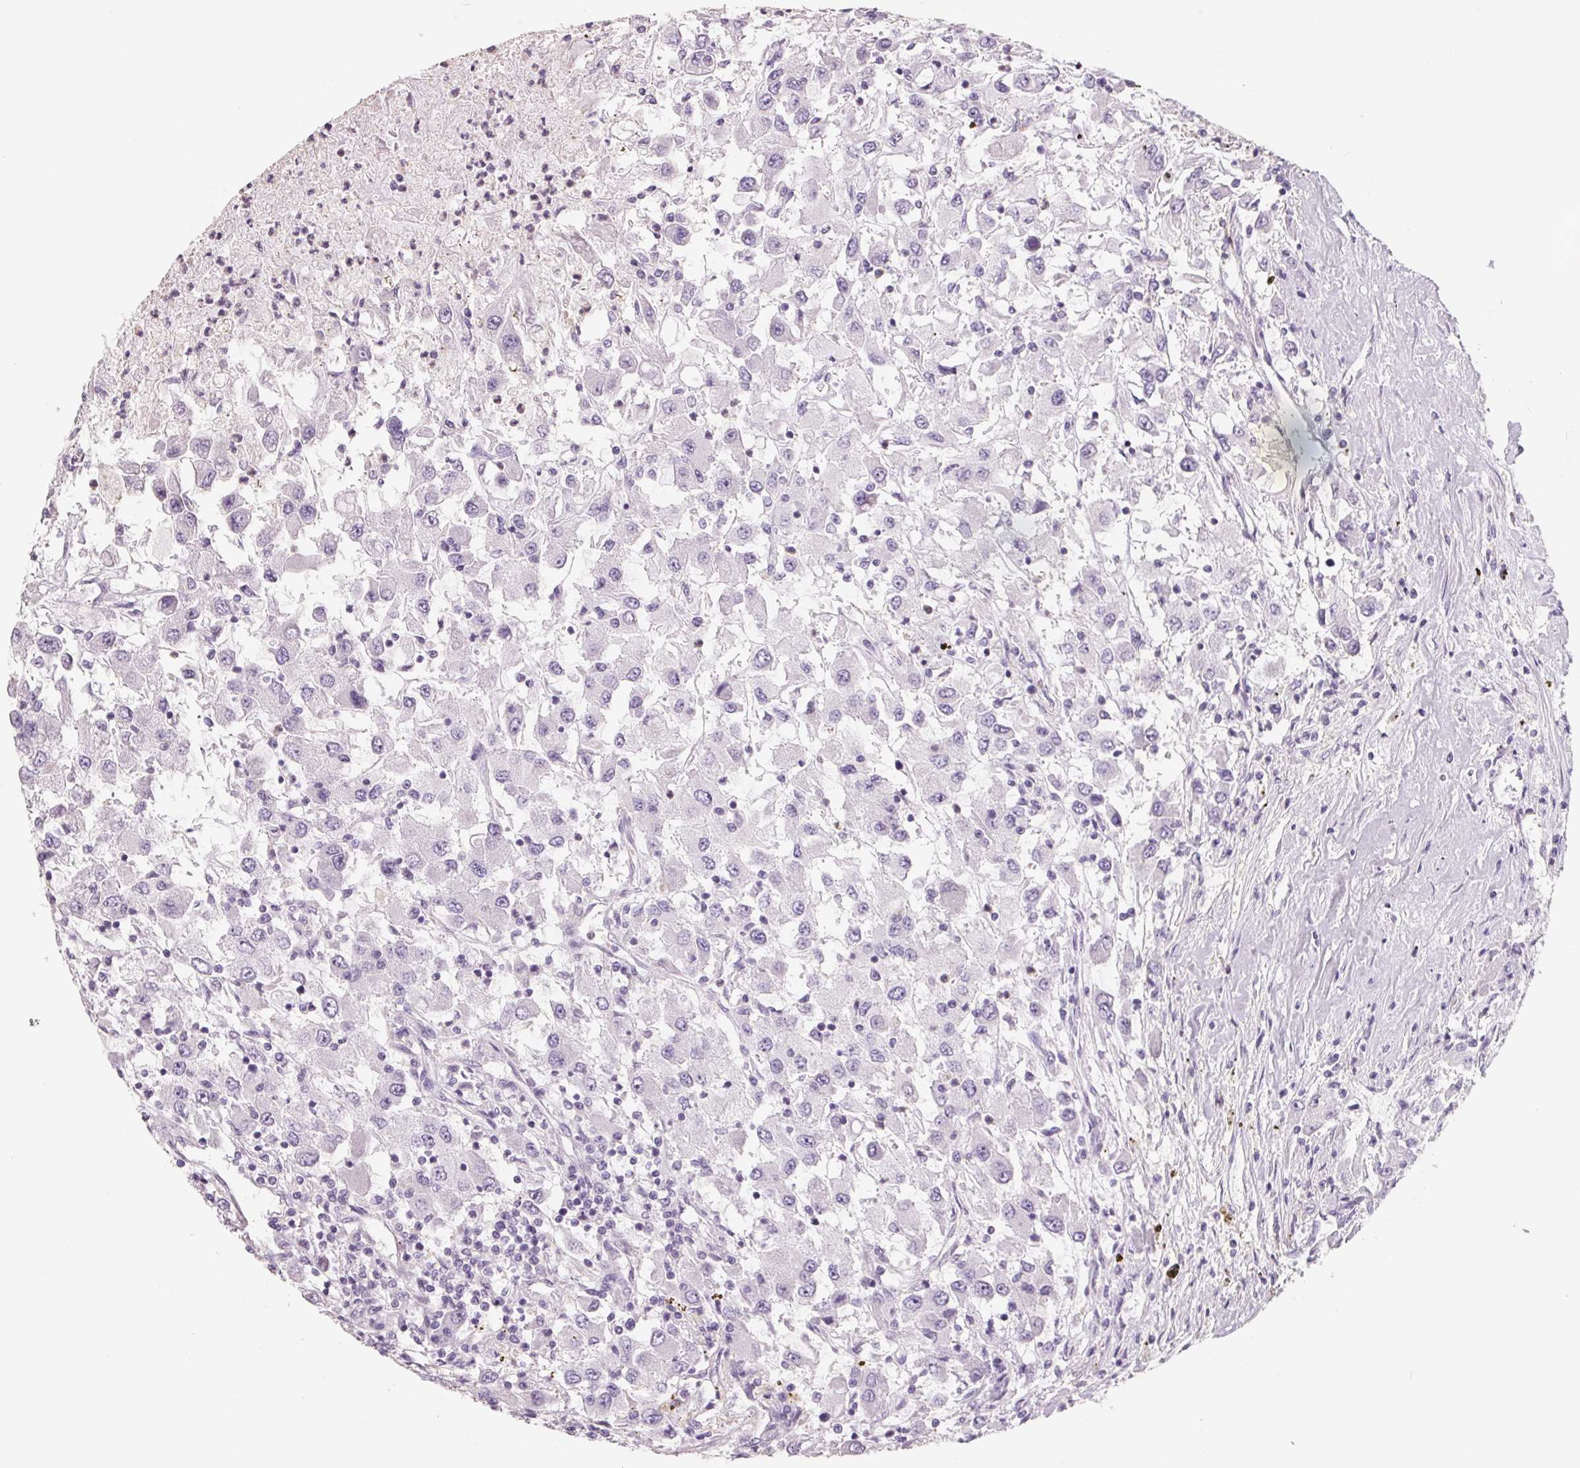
{"staining": {"intensity": "negative", "quantity": "none", "location": "none"}, "tissue": "renal cancer", "cell_type": "Tumor cells", "image_type": "cancer", "snomed": [{"axis": "morphology", "description": "Adenocarcinoma, NOS"}, {"axis": "topography", "description": "Kidney"}], "caption": "Immunohistochemical staining of adenocarcinoma (renal) demonstrates no significant positivity in tumor cells.", "gene": "FTCD", "patient": {"sex": "female", "age": 67}}